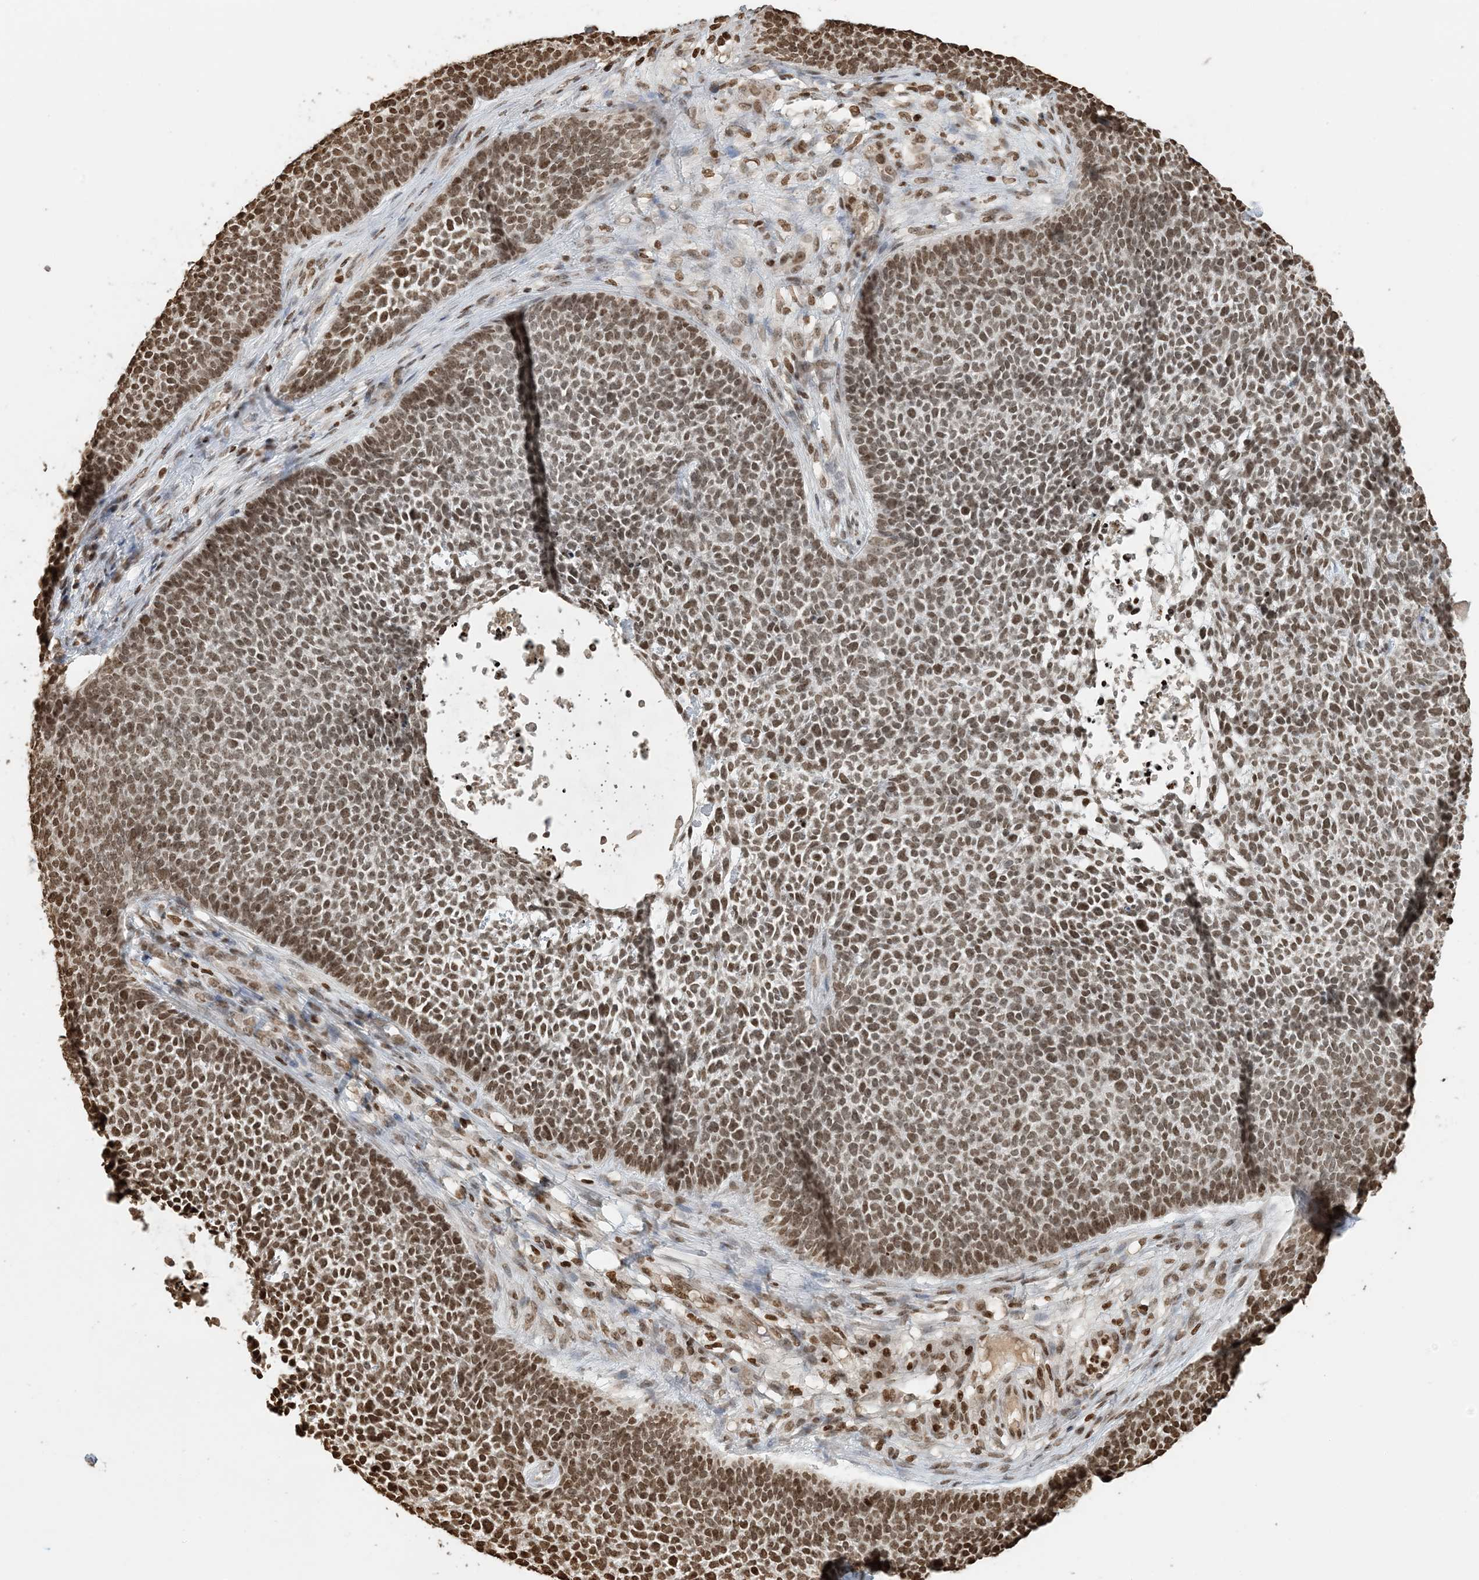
{"staining": {"intensity": "moderate", "quantity": "25%-75%", "location": "nuclear"}, "tissue": "skin cancer", "cell_type": "Tumor cells", "image_type": "cancer", "snomed": [{"axis": "morphology", "description": "Basal cell carcinoma"}, {"axis": "topography", "description": "Skin"}], "caption": "Skin cancer stained with a brown dye demonstrates moderate nuclear positive expression in approximately 25%-75% of tumor cells.", "gene": "H3-3B", "patient": {"sex": "female", "age": 84}}